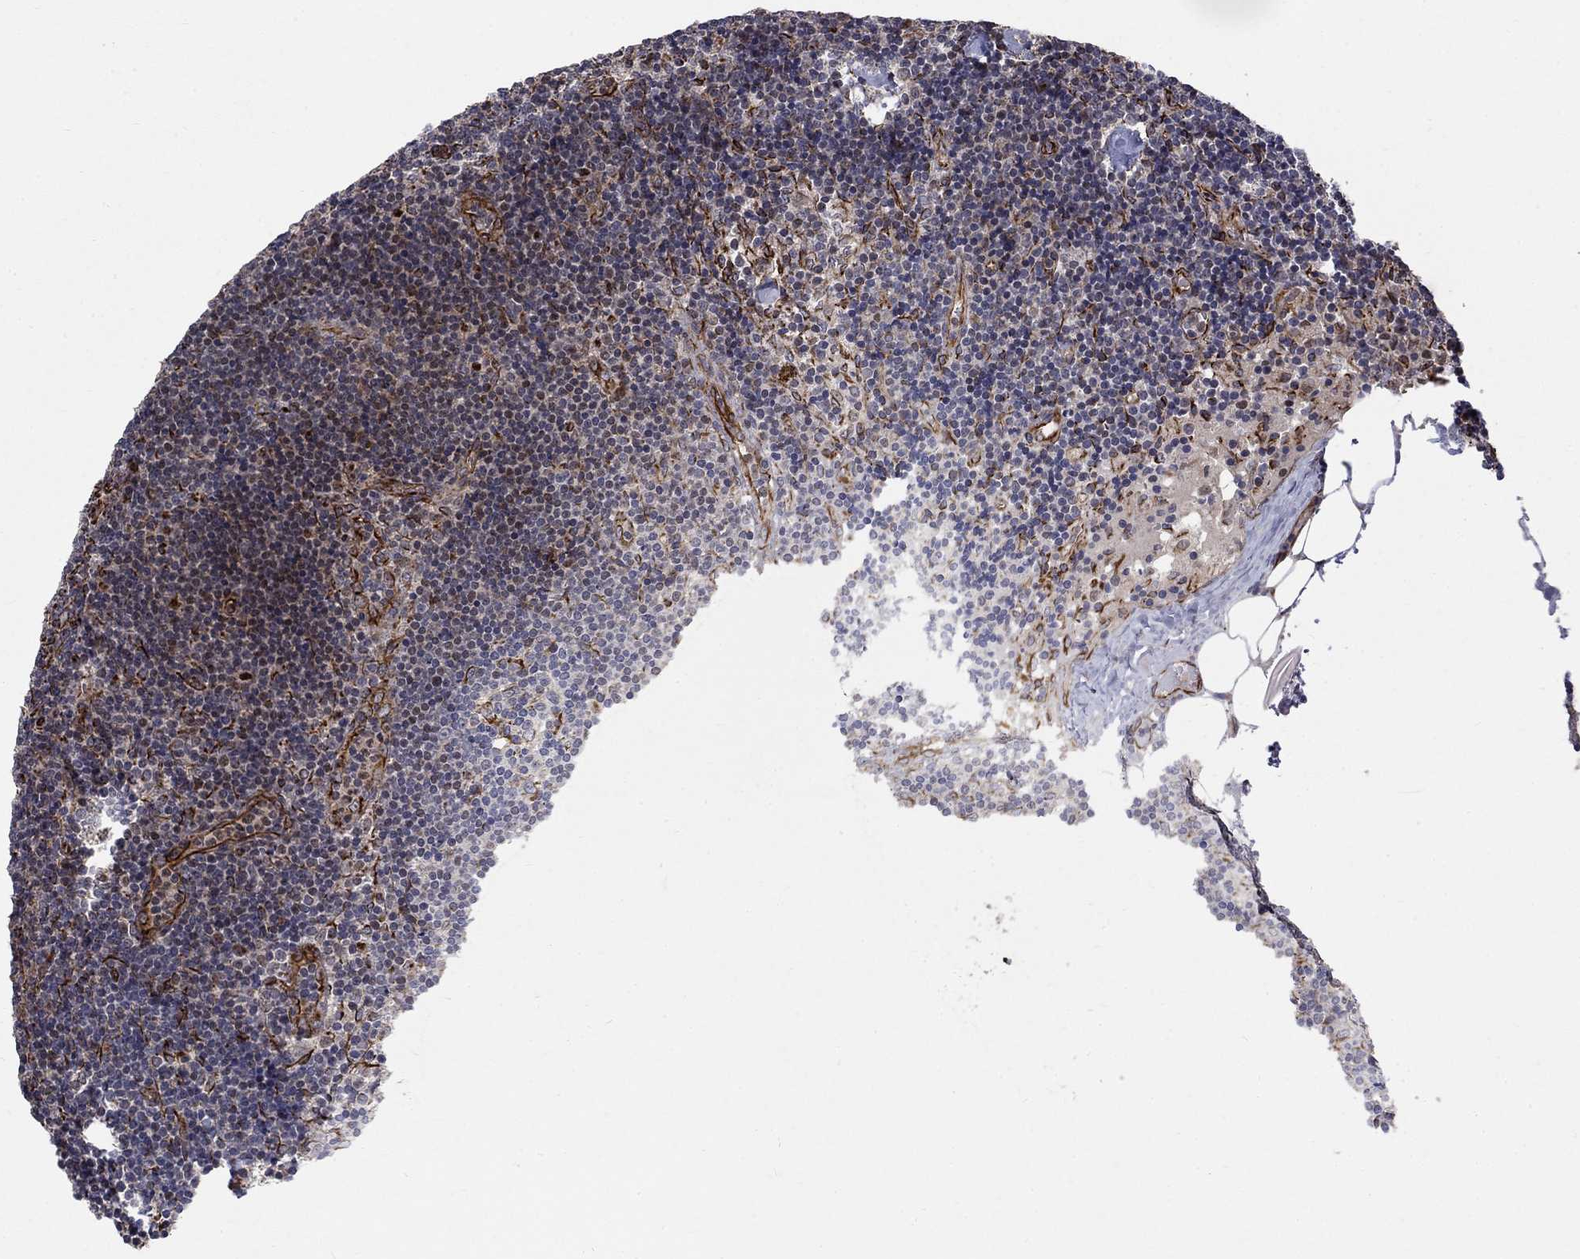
{"staining": {"intensity": "weak", "quantity": "<25%", "location": "cytoplasmic/membranous"}, "tissue": "lymph node", "cell_type": "Non-germinal center cells", "image_type": "normal", "snomed": [{"axis": "morphology", "description": "Normal tissue, NOS"}, {"axis": "topography", "description": "Lymph node"}], "caption": "Non-germinal center cells show no significant protein positivity in normal lymph node.", "gene": "MSRA", "patient": {"sex": "female", "age": 51}}